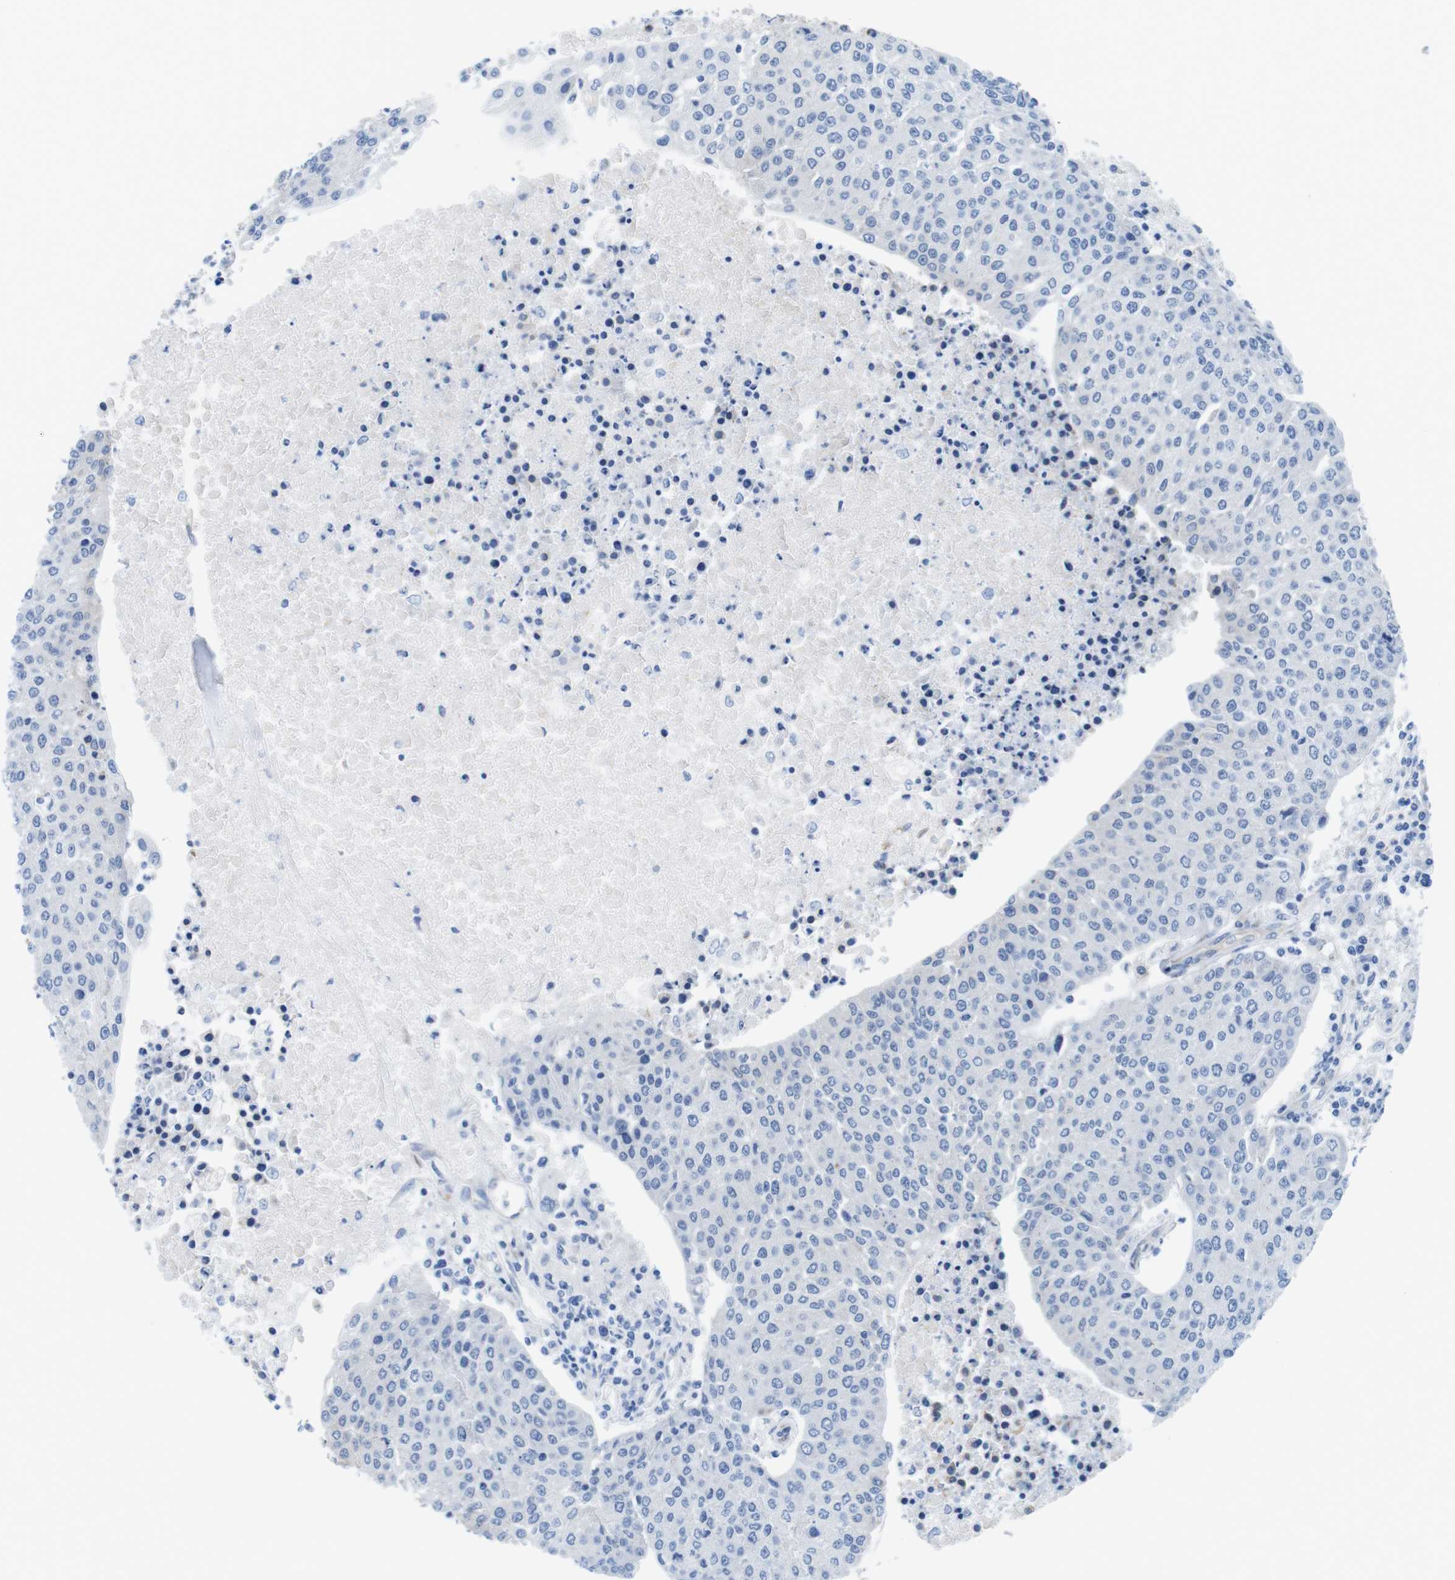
{"staining": {"intensity": "negative", "quantity": "none", "location": "none"}, "tissue": "urothelial cancer", "cell_type": "Tumor cells", "image_type": "cancer", "snomed": [{"axis": "morphology", "description": "Urothelial carcinoma, High grade"}, {"axis": "topography", "description": "Urinary bladder"}], "caption": "Immunohistochemistry histopathology image of neoplastic tissue: human urothelial cancer stained with DAB demonstrates no significant protein expression in tumor cells. (Brightfield microscopy of DAB immunohistochemistry (IHC) at high magnification).", "gene": "CDH8", "patient": {"sex": "female", "age": 85}}